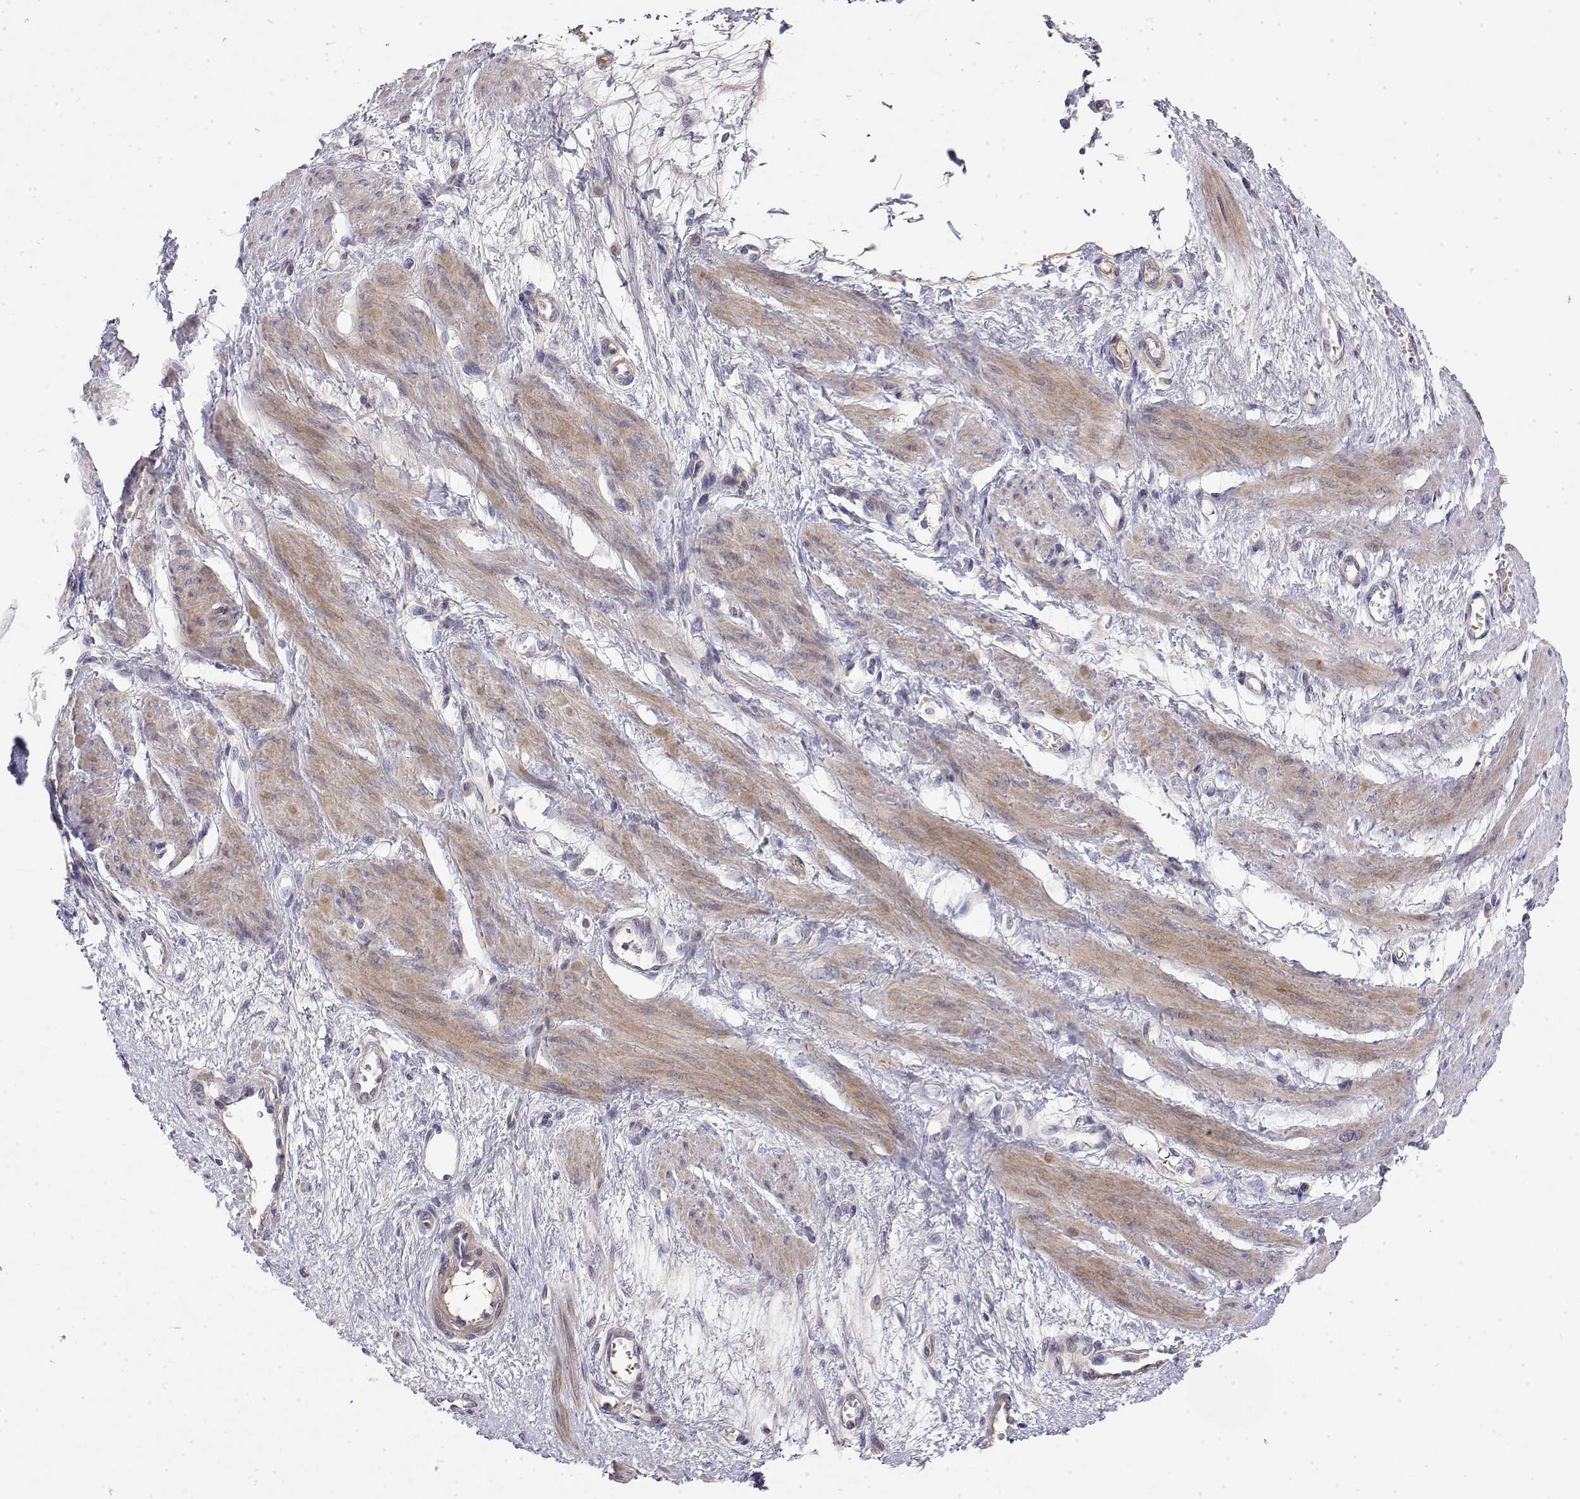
{"staining": {"intensity": "weak", "quantity": "25%-75%", "location": "cytoplasmic/membranous"}, "tissue": "smooth muscle", "cell_type": "Smooth muscle cells", "image_type": "normal", "snomed": [{"axis": "morphology", "description": "Normal tissue, NOS"}, {"axis": "topography", "description": "Smooth muscle"}, {"axis": "topography", "description": "Uterus"}], "caption": "Smooth muscle cells demonstrate weak cytoplasmic/membranous expression in about 25%-75% of cells in unremarkable smooth muscle.", "gene": "GGACT", "patient": {"sex": "female", "age": 39}}